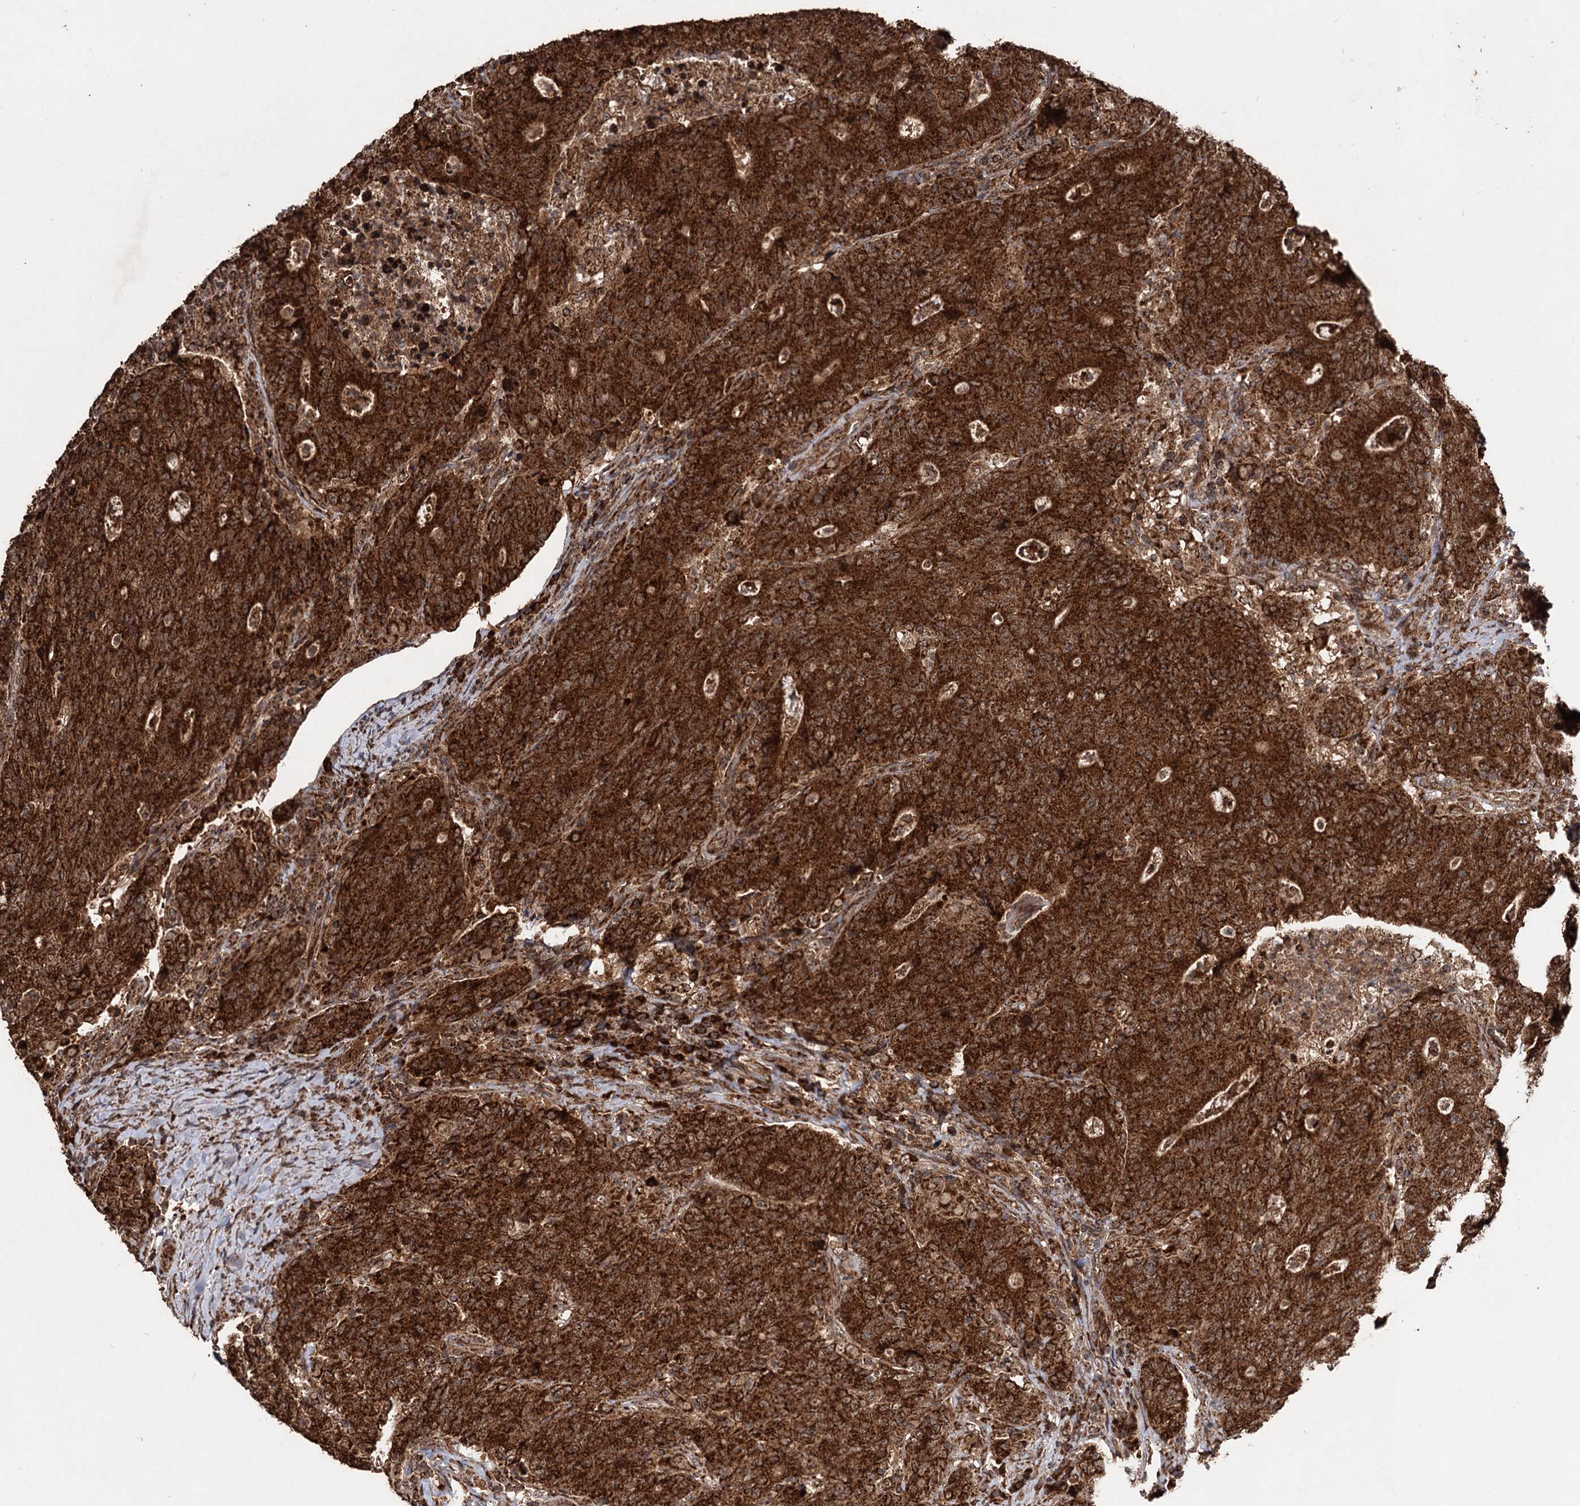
{"staining": {"intensity": "strong", "quantity": ">75%", "location": "cytoplasmic/membranous"}, "tissue": "colorectal cancer", "cell_type": "Tumor cells", "image_type": "cancer", "snomed": [{"axis": "morphology", "description": "Adenocarcinoma, NOS"}, {"axis": "topography", "description": "Colon"}], "caption": "IHC of human adenocarcinoma (colorectal) shows high levels of strong cytoplasmic/membranous staining in approximately >75% of tumor cells.", "gene": "IPO4", "patient": {"sex": "female", "age": 75}}